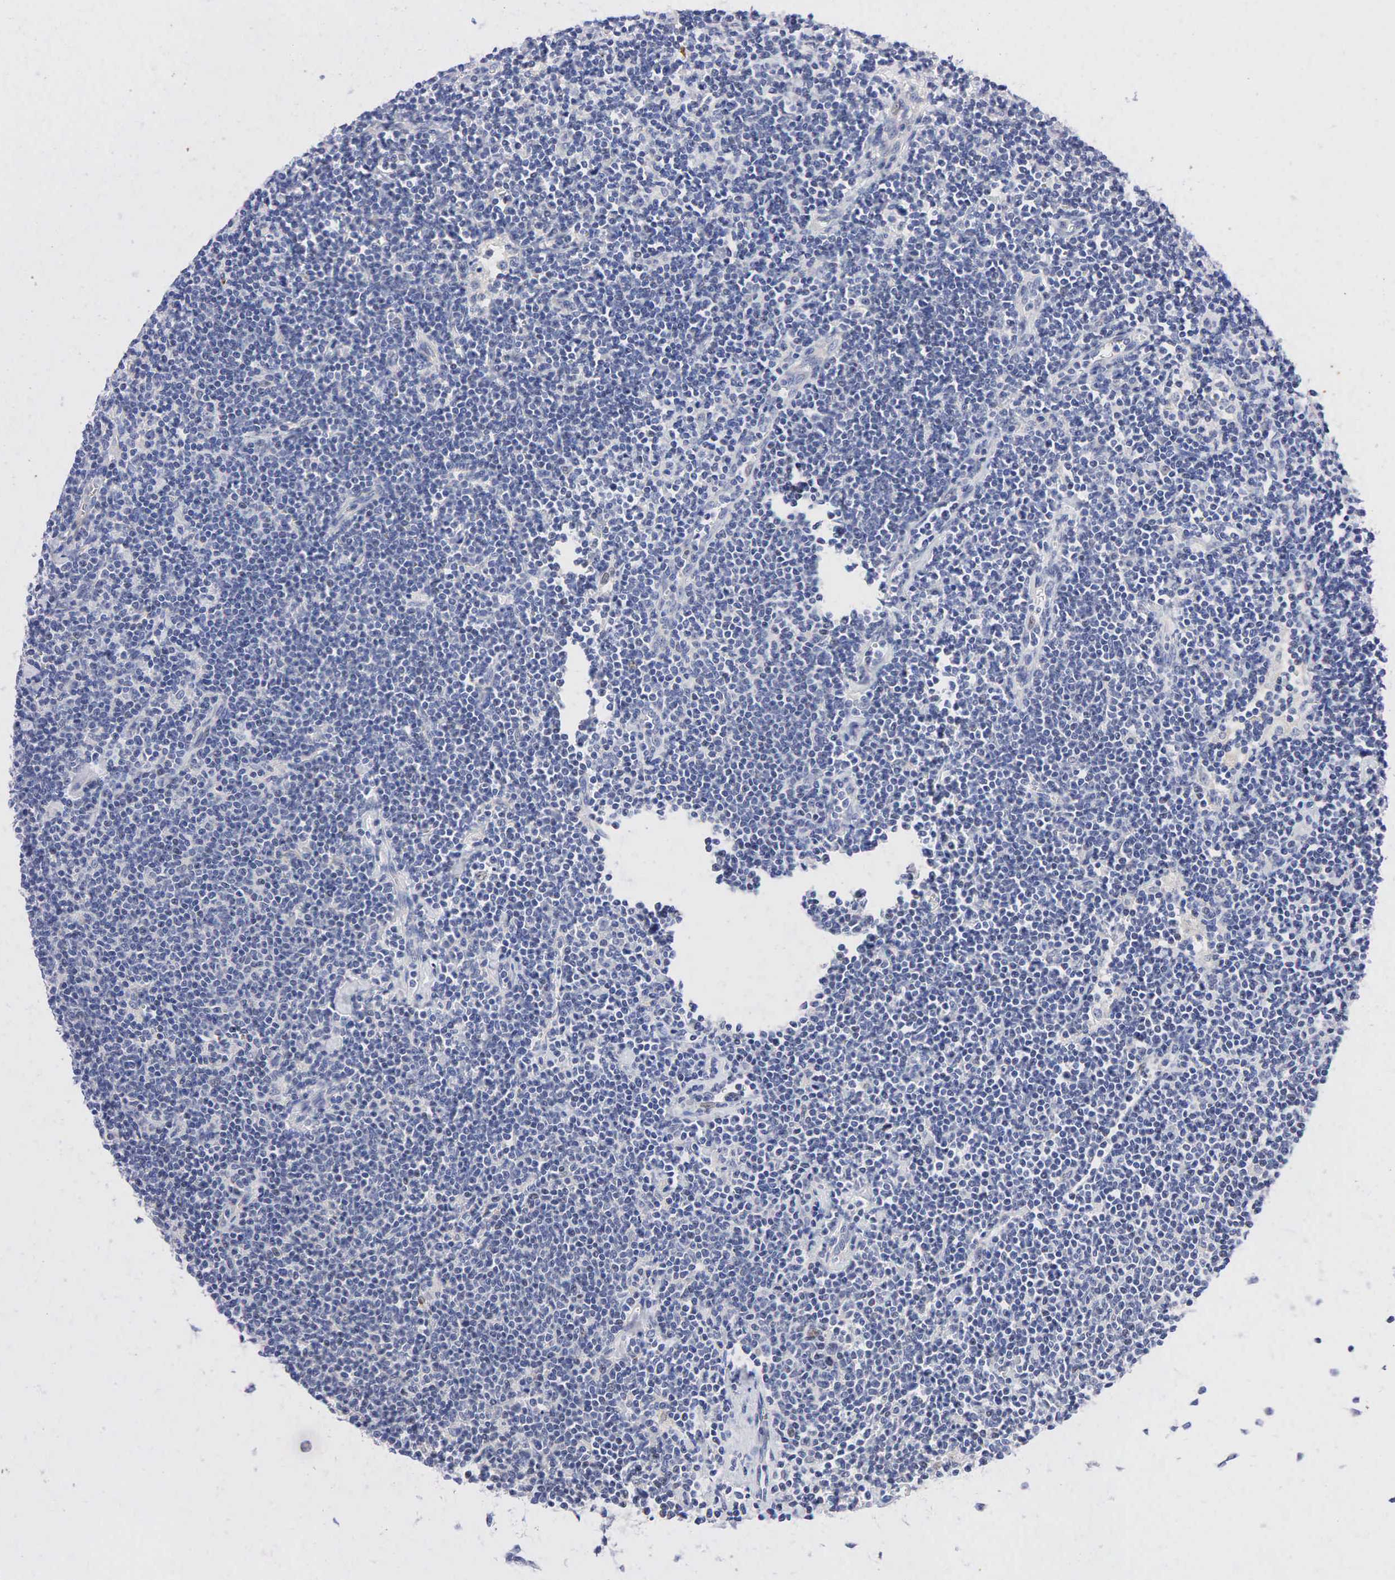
{"staining": {"intensity": "negative", "quantity": "none", "location": "none"}, "tissue": "lymphoma", "cell_type": "Tumor cells", "image_type": "cancer", "snomed": [{"axis": "morphology", "description": "Malignant lymphoma, non-Hodgkin's type, Low grade"}, {"axis": "topography", "description": "Lymph node"}], "caption": "High magnification brightfield microscopy of lymphoma stained with DAB (3,3'-diaminobenzidine) (brown) and counterstained with hematoxylin (blue): tumor cells show no significant expression.", "gene": "PGR", "patient": {"sex": "male", "age": 65}}